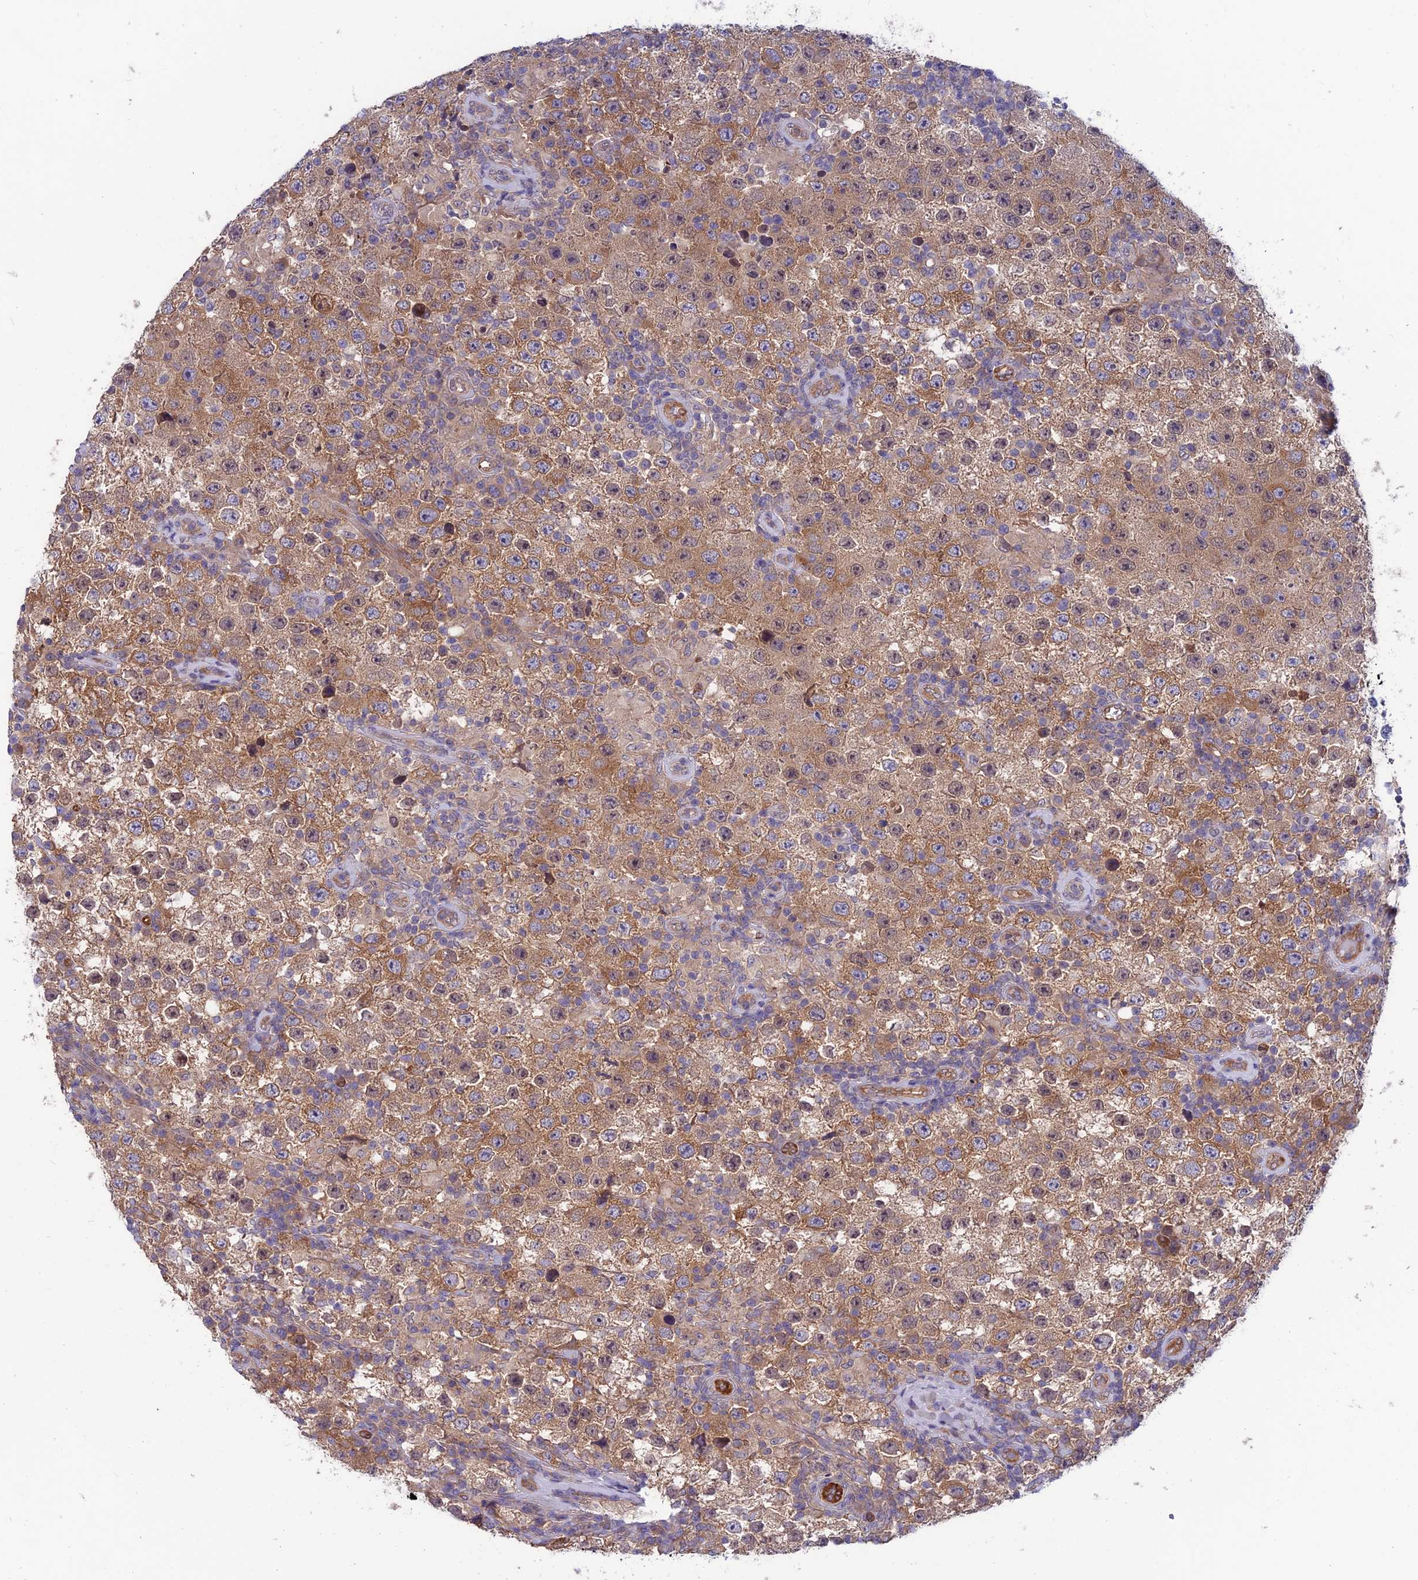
{"staining": {"intensity": "moderate", "quantity": ">75%", "location": "cytoplasmic/membranous"}, "tissue": "testis cancer", "cell_type": "Tumor cells", "image_type": "cancer", "snomed": [{"axis": "morphology", "description": "Normal tissue, NOS"}, {"axis": "morphology", "description": "Urothelial carcinoma, High grade"}, {"axis": "morphology", "description": "Seminoma, NOS"}, {"axis": "morphology", "description": "Carcinoma, Embryonal, NOS"}, {"axis": "topography", "description": "Urinary bladder"}, {"axis": "topography", "description": "Testis"}], "caption": "A medium amount of moderate cytoplasmic/membranous staining is appreciated in about >75% of tumor cells in embryonal carcinoma (testis) tissue.", "gene": "MAST2", "patient": {"sex": "male", "age": 41}}